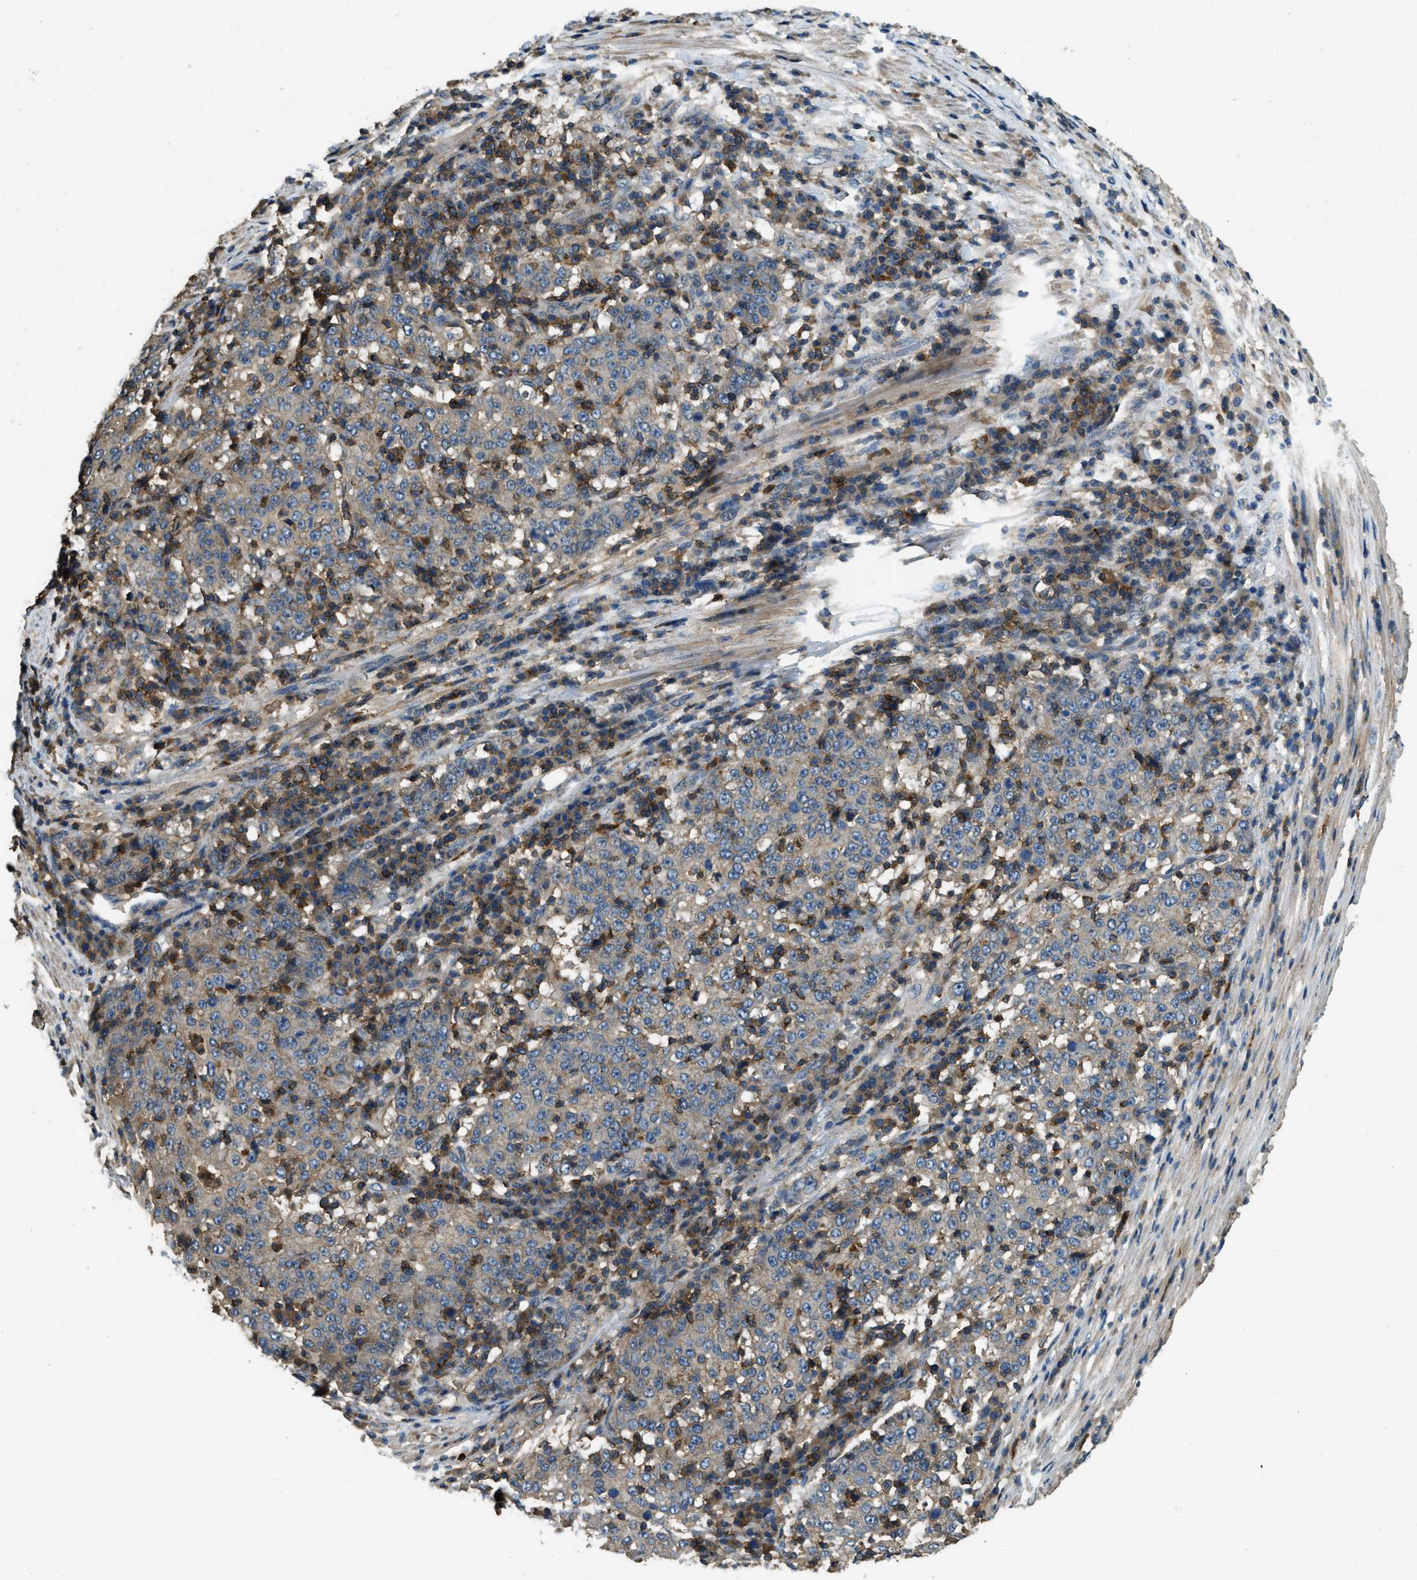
{"staining": {"intensity": "weak", "quantity": "<25%", "location": "cytoplasmic/membranous"}, "tissue": "stomach cancer", "cell_type": "Tumor cells", "image_type": "cancer", "snomed": [{"axis": "morphology", "description": "Adenocarcinoma, NOS"}, {"axis": "topography", "description": "Stomach"}], "caption": "Stomach cancer (adenocarcinoma) was stained to show a protein in brown. There is no significant expression in tumor cells.", "gene": "ATP8B1", "patient": {"sex": "male", "age": 59}}